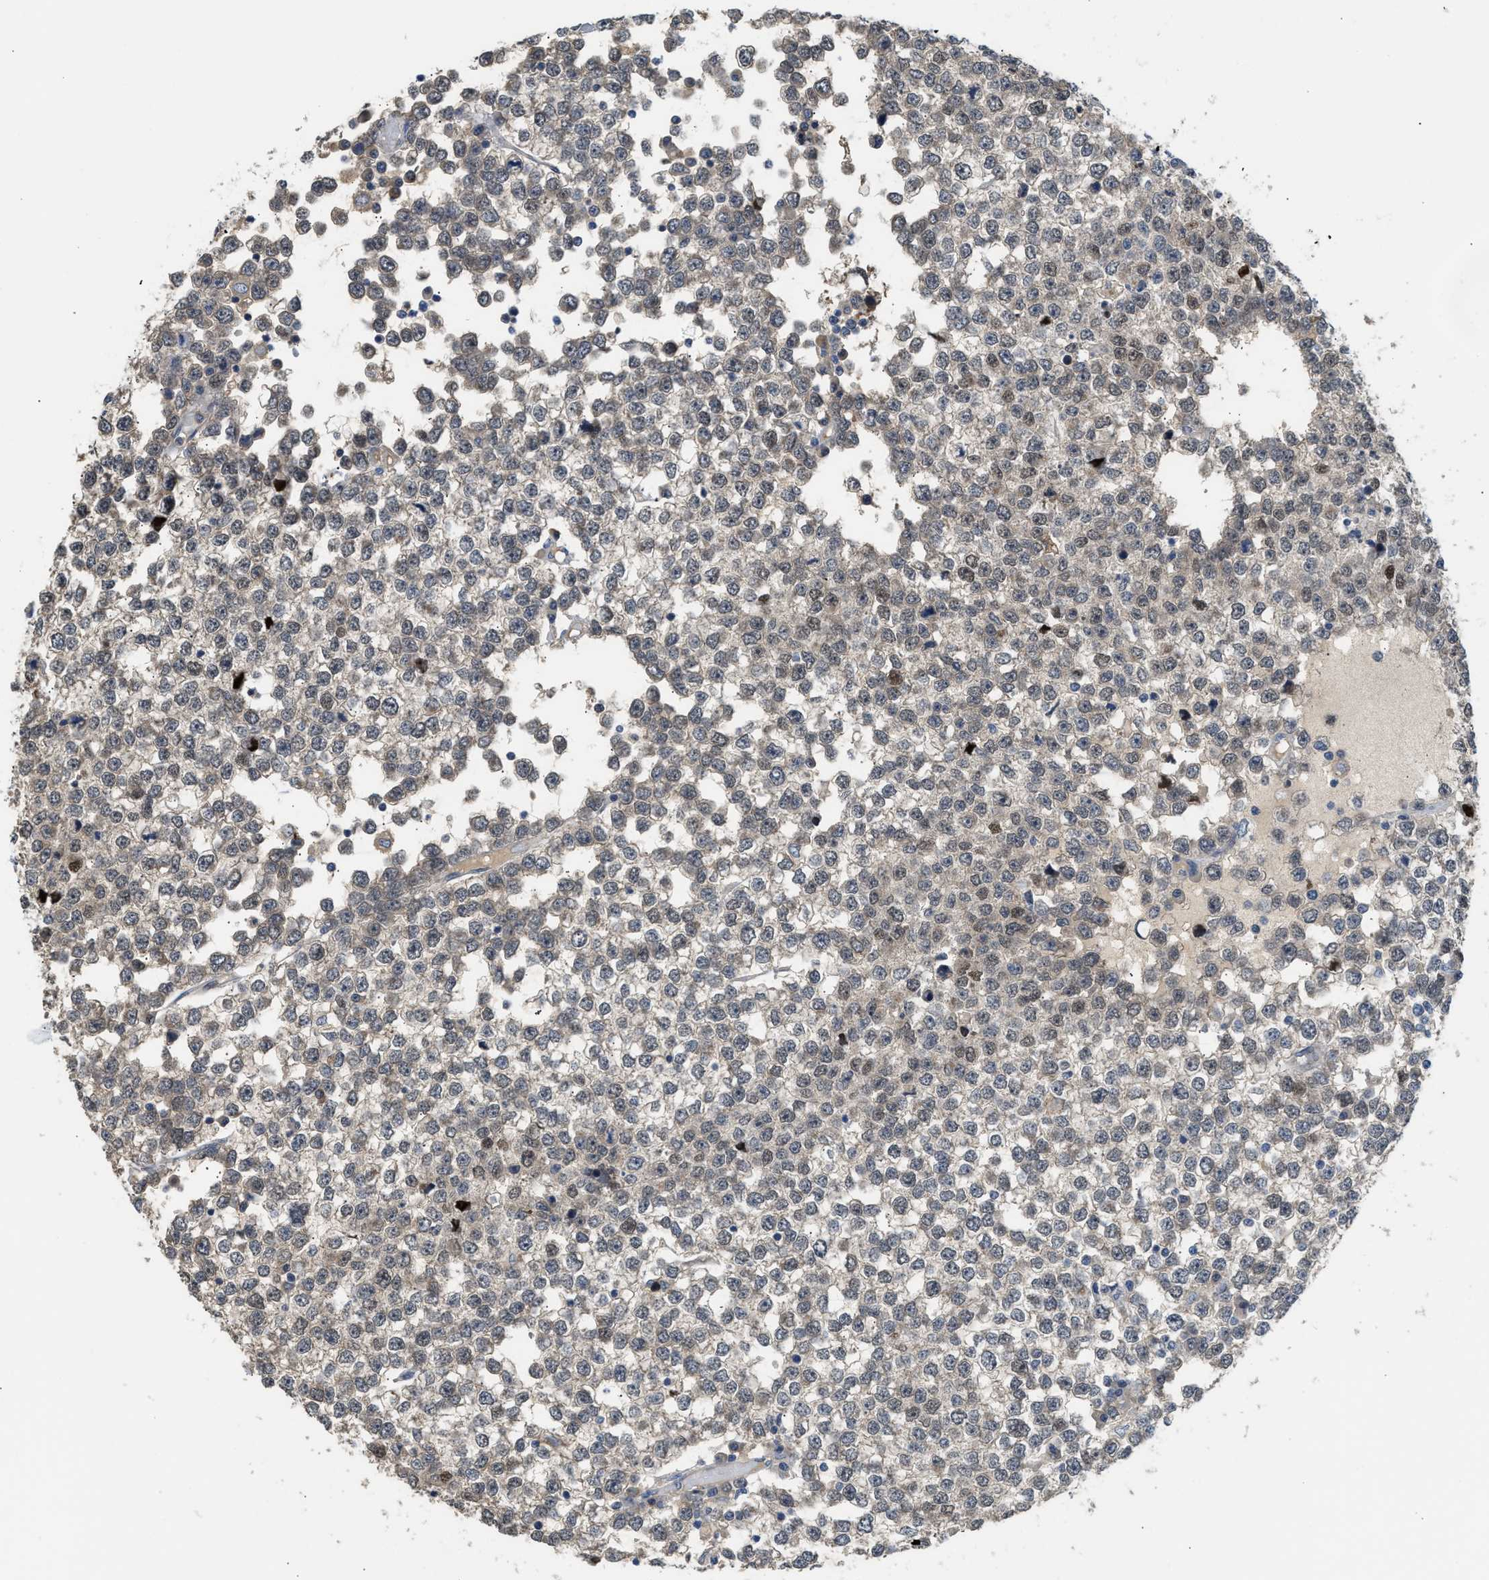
{"staining": {"intensity": "weak", "quantity": "25%-75%", "location": "cytoplasmic/membranous,nuclear"}, "tissue": "testis cancer", "cell_type": "Tumor cells", "image_type": "cancer", "snomed": [{"axis": "morphology", "description": "Seminoma, NOS"}, {"axis": "topography", "description": "Testis"}], "caption": "IHC image of human testis seminoma stained for a protein (brown), which exhibits low levels of weak cytoplasmic/membranous and nuclear expression in about 25%-75% of tumor cells.", "gene": "RHBDF2", "patient": {"sex": "male", "age": 65}}